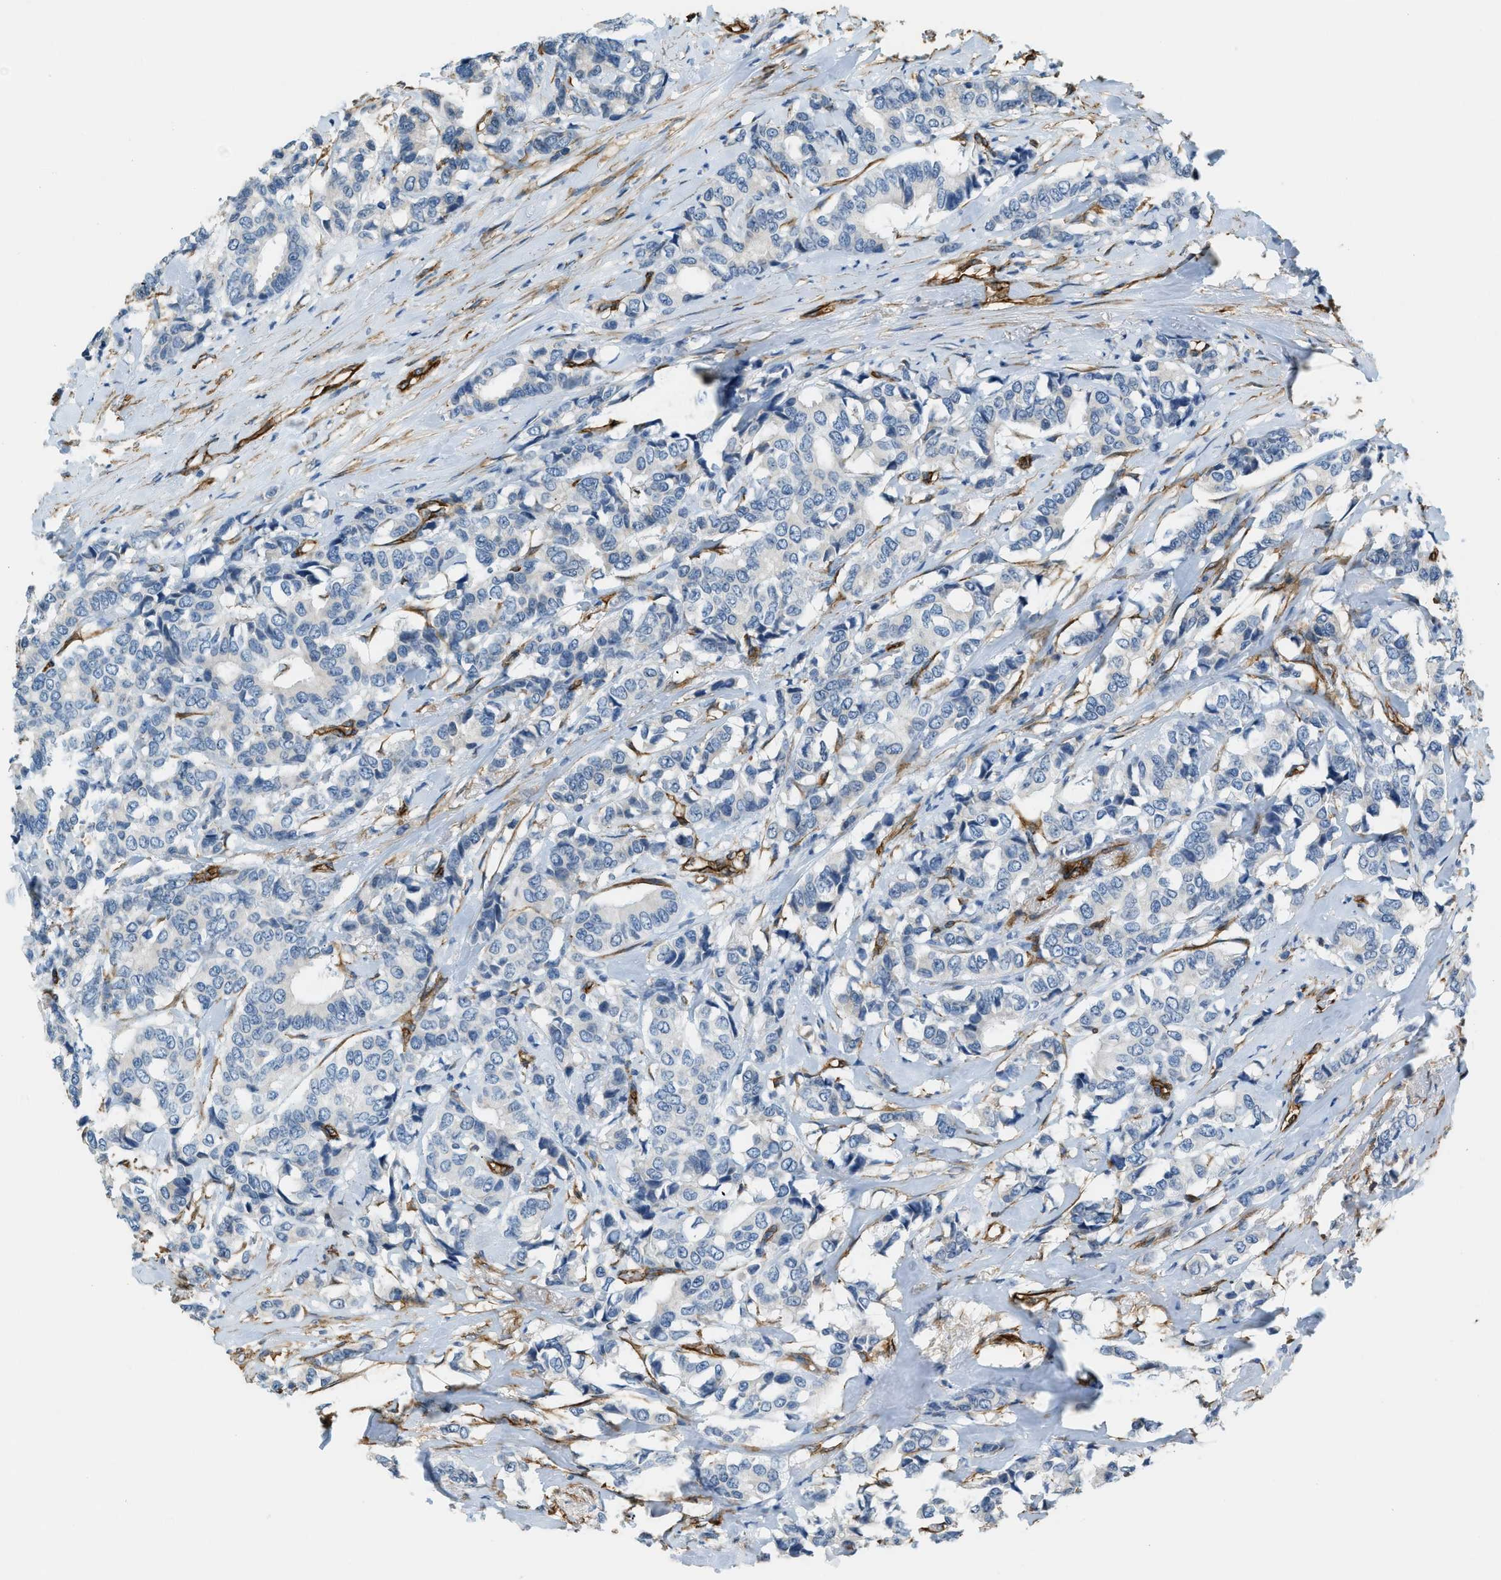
{"staining": {"intensity": "negative", "quantity": "none", "location": "none"}, "tissue": "breast cancer", "cell_type": "Tumor cells", "image_type": "cancer", "snomed": [{"axis": "morphology", "description": "Duct carcinoma"}, {"axis": "topography", "description": "Breast"}], "caption": "The immunohistochemistry image has no significant staining in tumor cells of breast invasive ductal carcinoma tissue.", "gene": "TMEM43", "patient": {"sex": "female", "age": 87}}